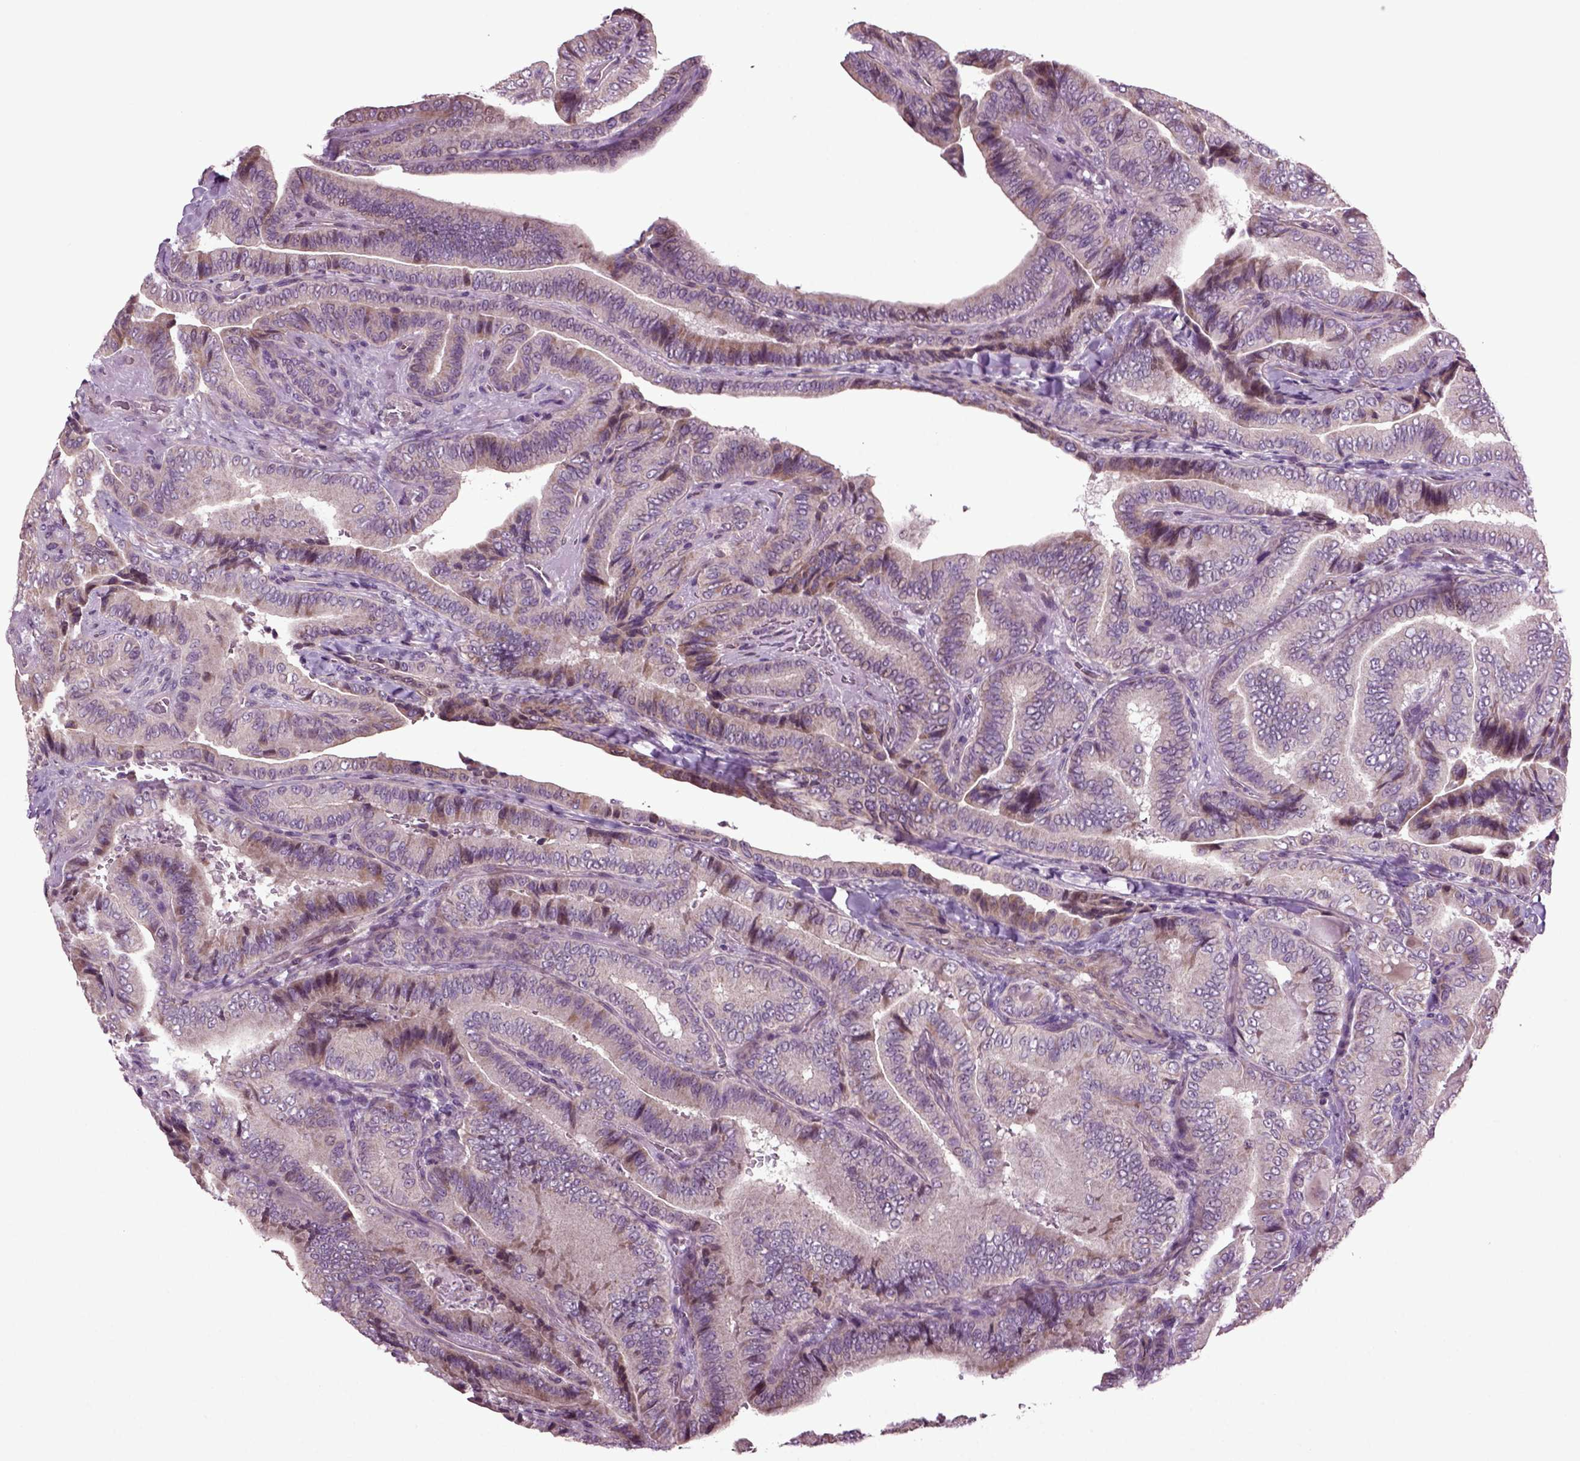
{"staining": {"intensity": "moderate", "quantity": "<25%", "location": "cytoplasmic/membranous"}, "tissue": "thyroid cancer", "cell_type": "Tumor cells", "image_type": "cancer", "snomed": [{"axis": "morphology", "description": "Papillary adenocarcinoma, NOS"}, {"axis": "topography", "description": "Thyroid gland"}], "caption": "Tumor cells display low levels of moderate cytoplasmic/membranous positivity in about <25% of cells in human thyroid papillary adenocarcinoma.", "gene": "HAGHL", "patient": {"sex": "male", "age": 61}}